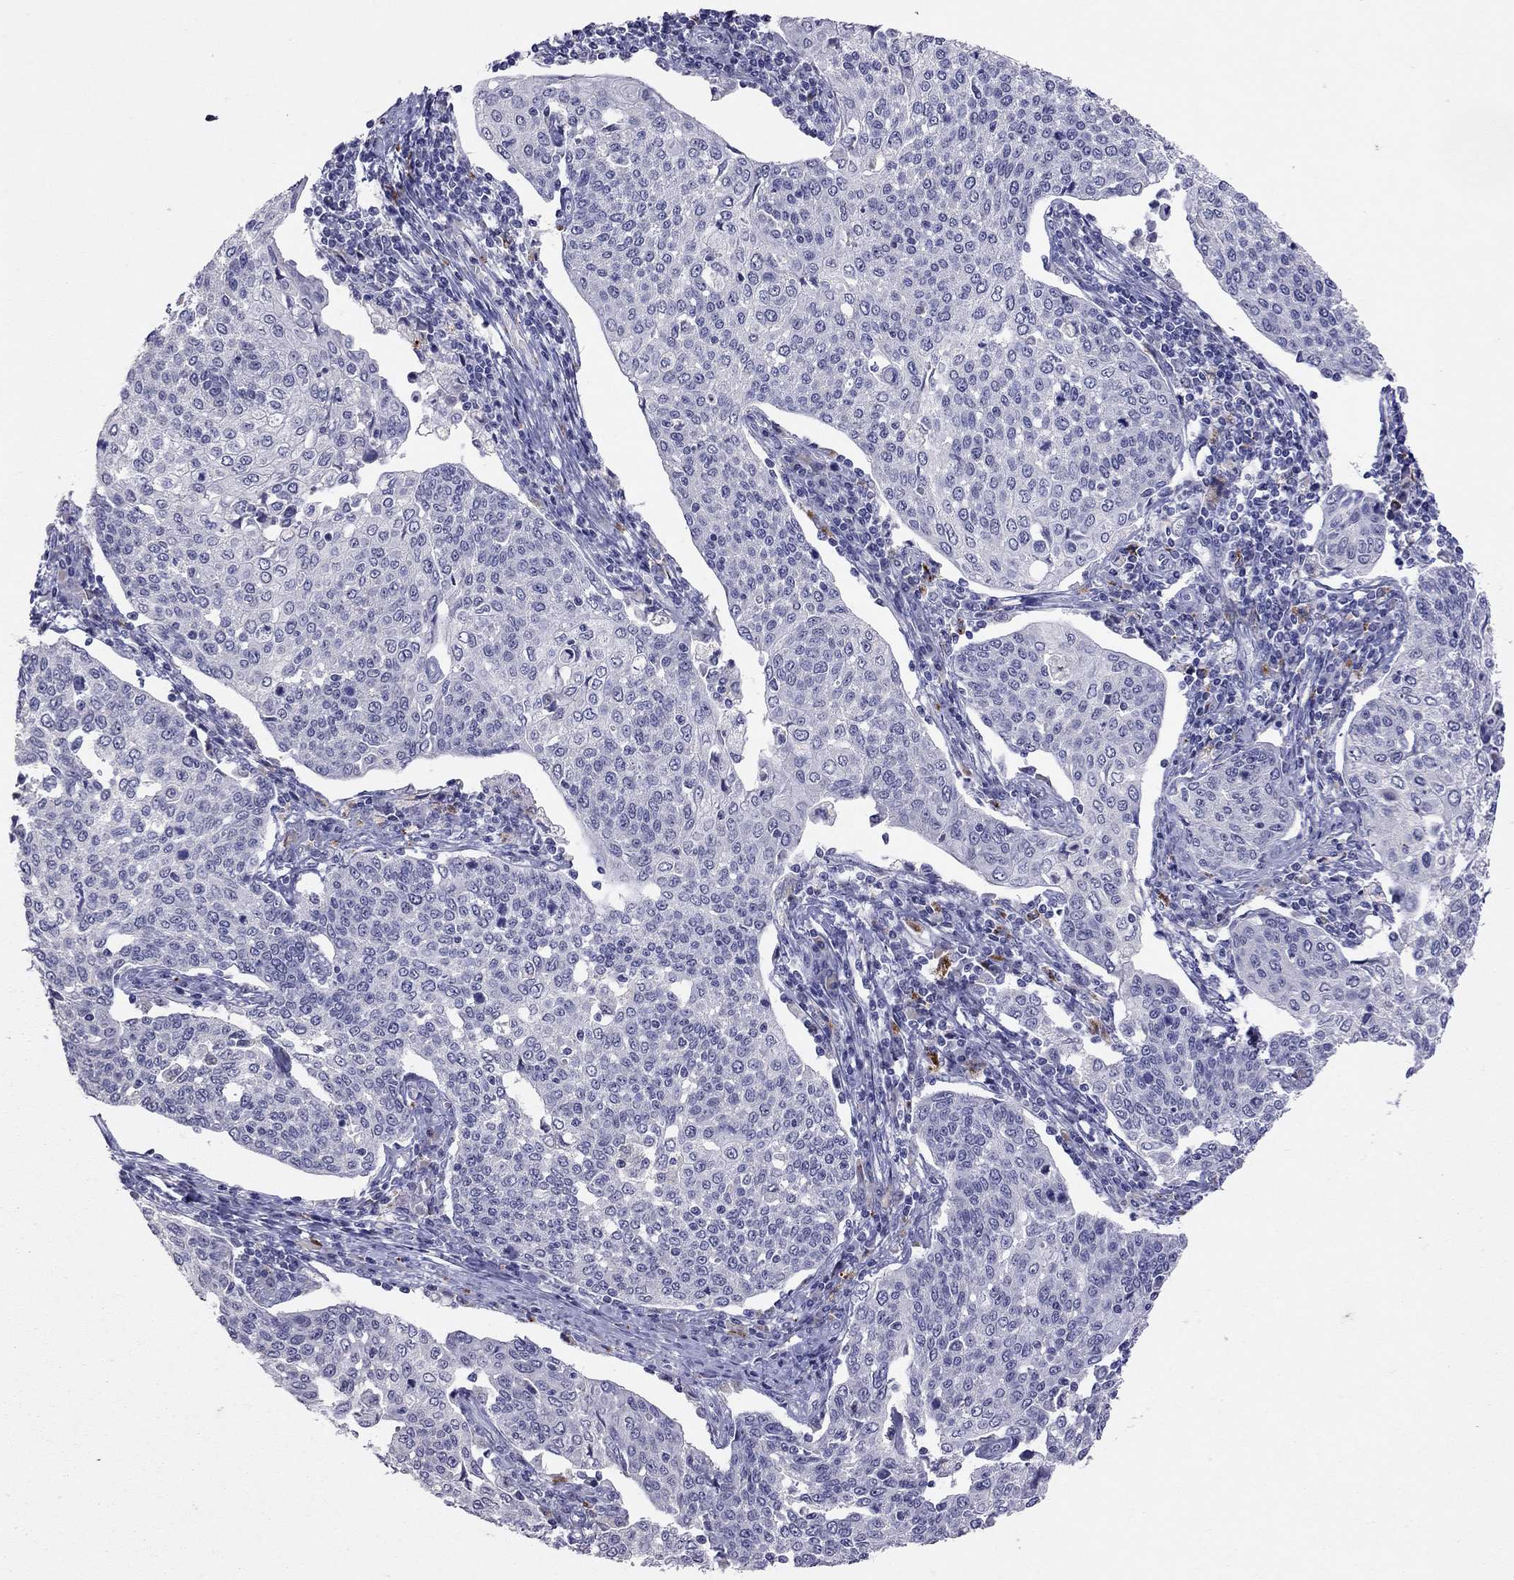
{"staining": {"intensity": "negative", "quantity": "none", "location": "none"}, "tissue": "cervical cancer", "cell_type": "Tumor cells", "image_type": "cancer", "snomed": [{"axis": "morphology", "description": "Squamous cell carcinoma, NOS"}, {"axis": "topography", "description": "Cervix"}], "caption": "Tumor cells are negative for brown protein staining in cervical cancer (squamous cell carcinoma).", "gene": "SLAMF1", "patient": {"sex": "female", "age": 34}}